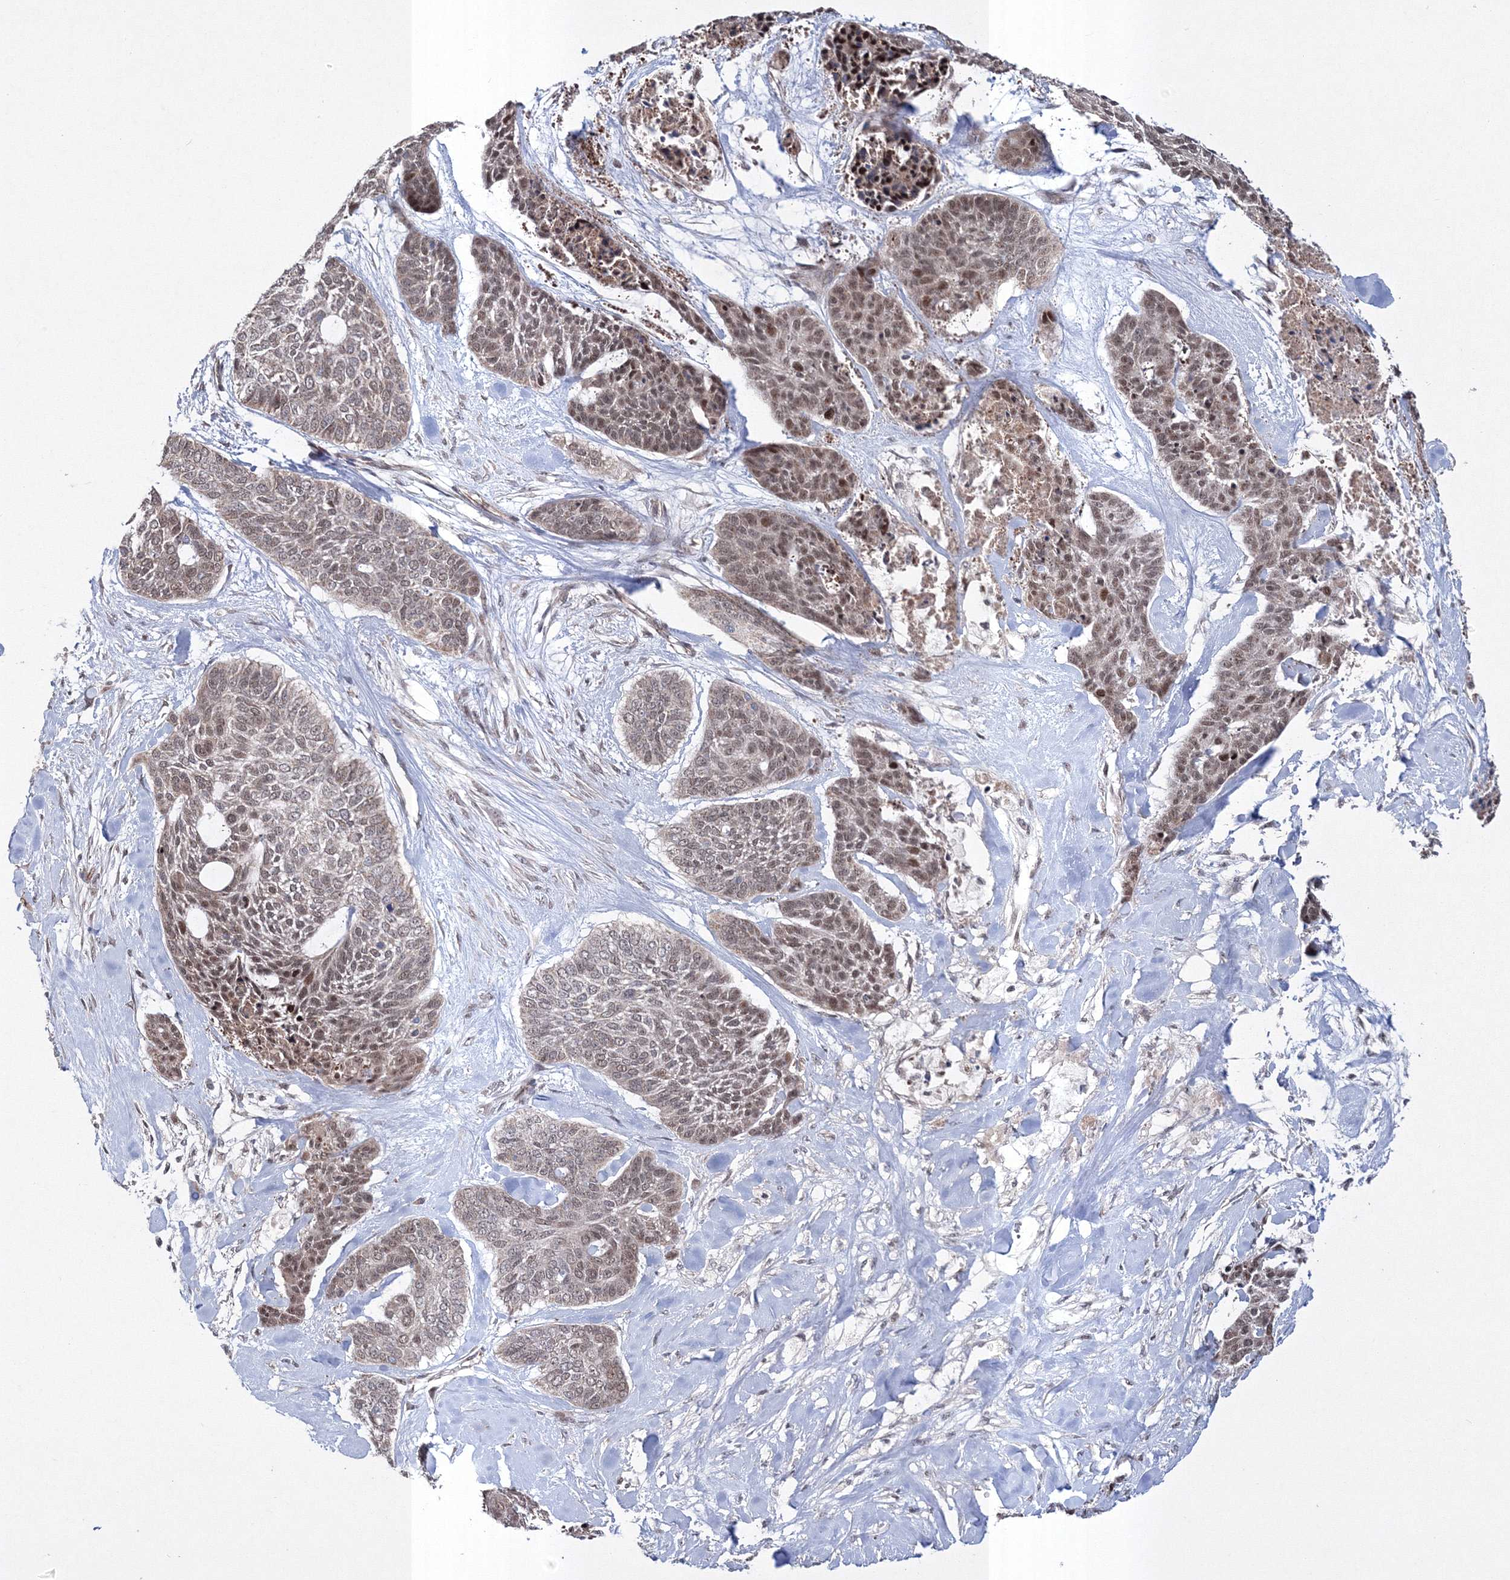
{"staining": {"intensity": "moderate", "quantity": "25%-75%", "location": "cytoplasmic/membranous,nuclear"}, "tissue": "skin cancer", "cell_type": "Tumor cells", "image_type": "cancer", "snomed": [{"axis": "morphology", "description": "Basal cell carcinoma"}, {"axis": "topography", "description": "Skin"}], "caption": "Skin cancer stained with DAB IHC reveals medium levels of moderate cytoplasmic/membranous and nuclear expression in about 25%-75% of tumor cells.", "gene": "GRSF1", "patient": {"sex": "female", "age": 64}}